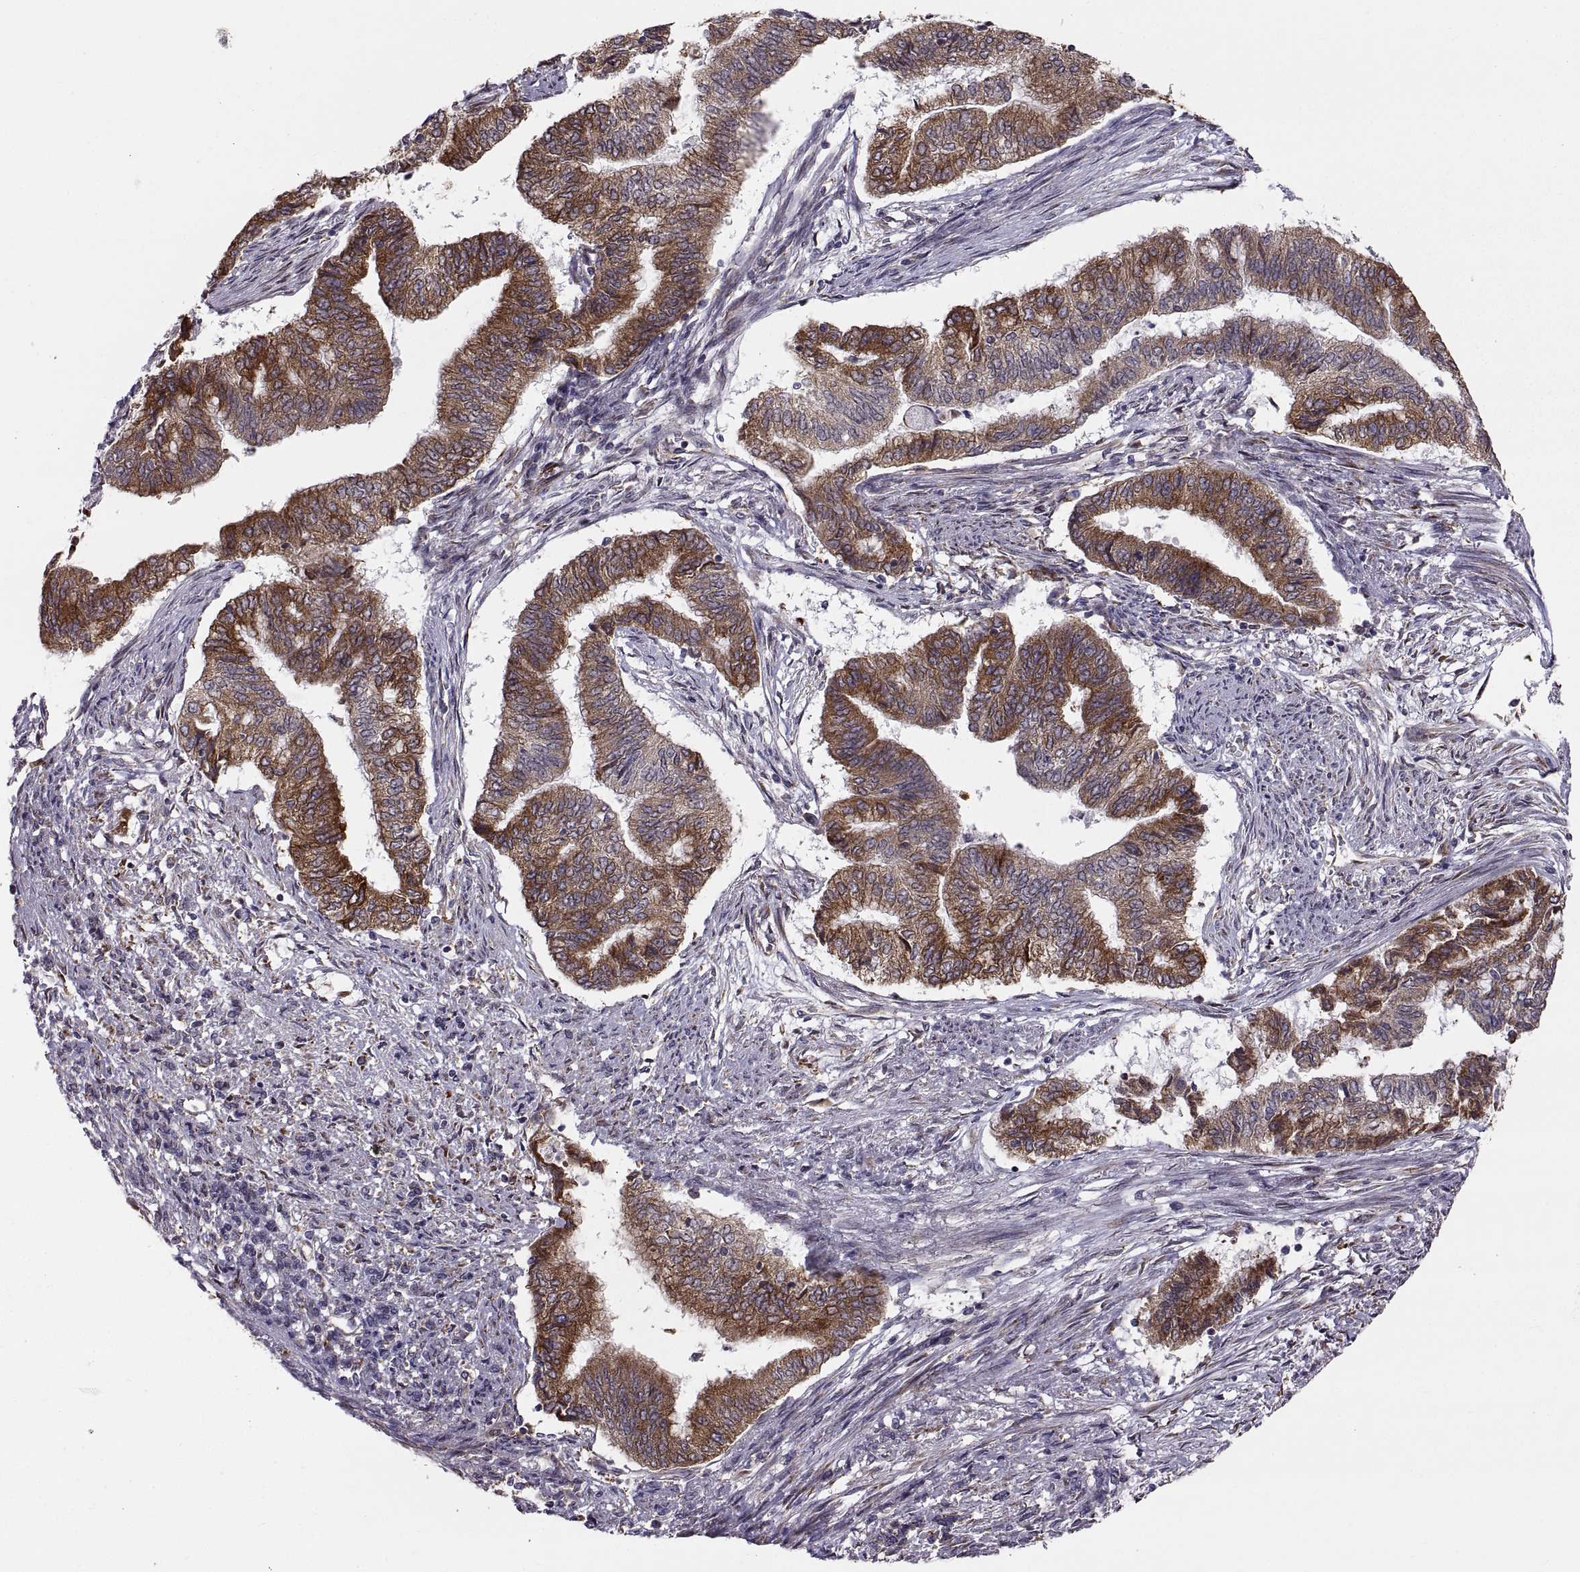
{"staining": {"intensity": "strong", "quantity": ">75%", "location": "cytoplasmic/membranous"}, "tissue": "endometrial cancer", "cell_type": "Tumor cells", "image_type": "cancer", "snomed": [{"axis": "morphology", "description": "Adenocarcinoma, NOS"}, {"axis": "topography", "description": "Endometrium"}], "caption": "This is an image of IHC staining of endometrial adenocarcinoma, which shows strong positivity in the cytoplasmic/membranous of tumor cells.", "gene": "PLEKHB2", "patient": {"sex": "female", "age": 65}}